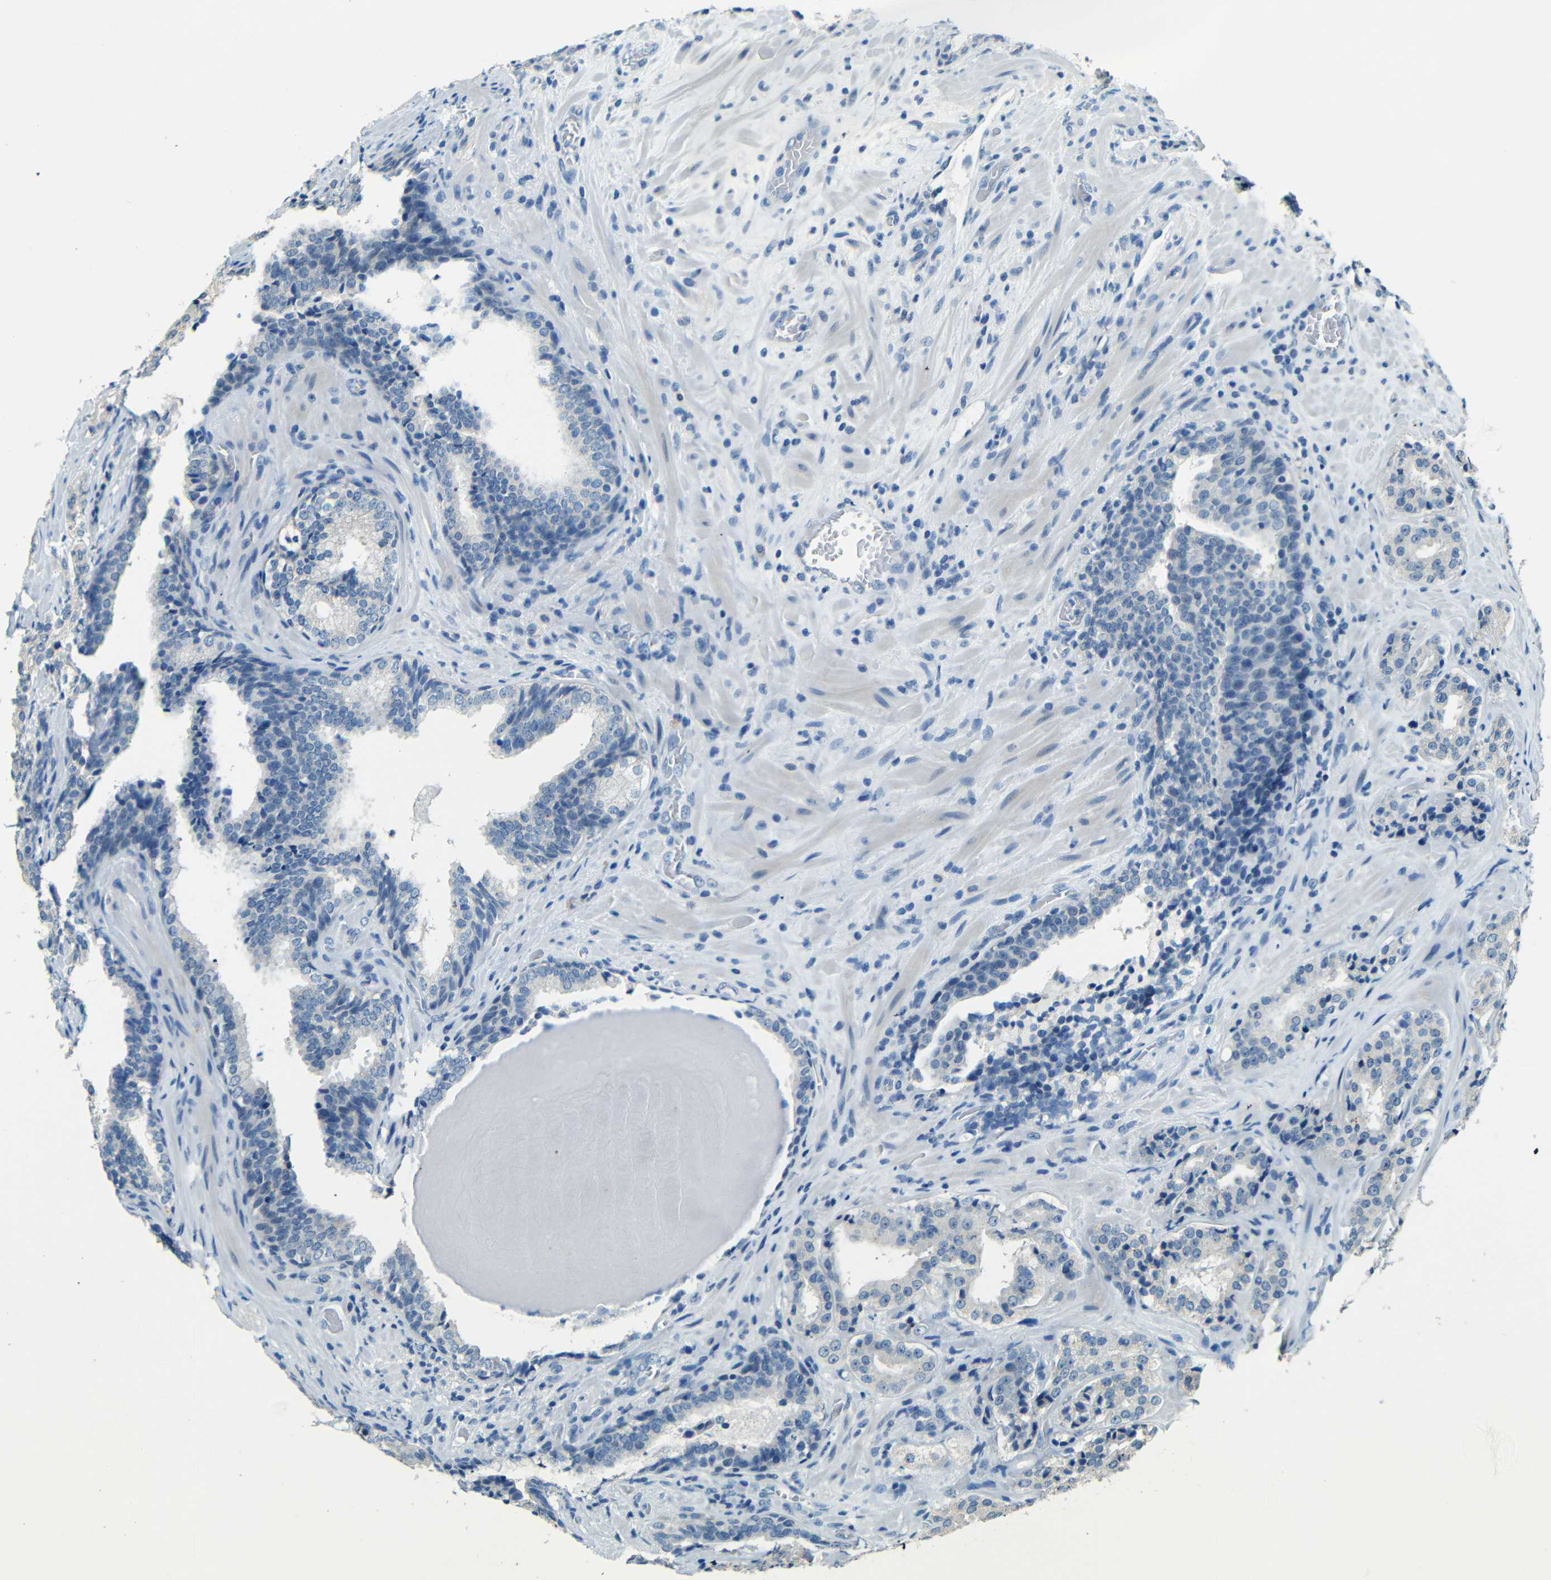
{"staining": {"intensity": "negative", "quantity": "none", "location": "none"}, "tissue": "prostate cancer", "cell_type": "Tumor cells", "image_type": "cancer", "snomed": [{"axis": "morphology", "description": "Adenocarcinoma, High grade"}, {"axis": "topography", "description": "Prostate"}], "caption": "This is a photomicrograph of IHC staining of adenocarcinoma (high-grade) (prostate), which shows no expression in tumor cells.", "gene": "ZMAT1", "patient": {"sex": "male", "age": 60}}